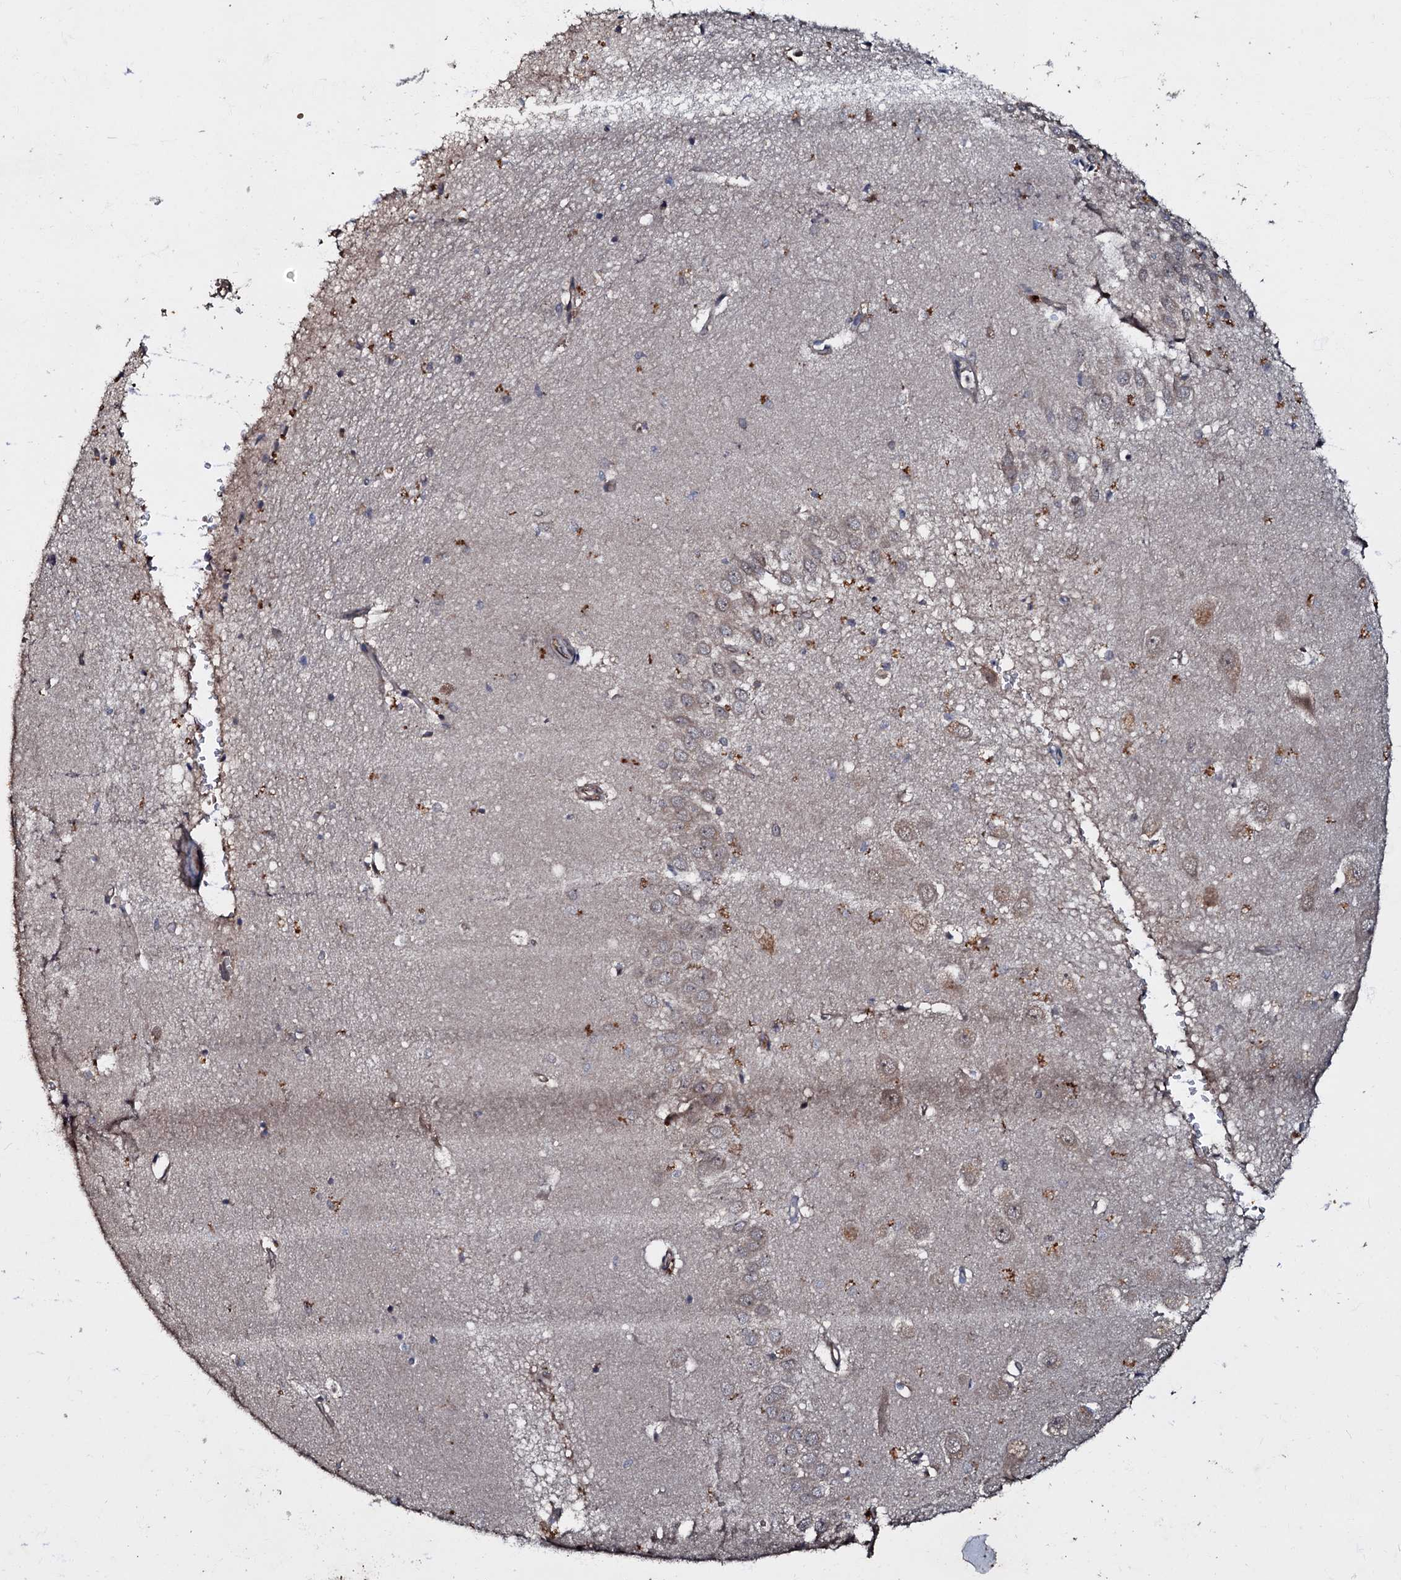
{"staining": {"intensity": "weak", "quantity": "<25%", "location": "cytoplasmic/membranous"}, "tissue": "hippocampus", "cell_type": "Glial cells", "image_type": "normal", "snomed": [{"axis": "morphology", "description": "Normal tissue, NOS"}, {"axis": "topography", "description": "Hippocampus"}], "caption": "Glial cells show no significant protein staining in normal hippocampus.", "gene": "MANSC4", "patient": {"sex": "female", "age": 64}}